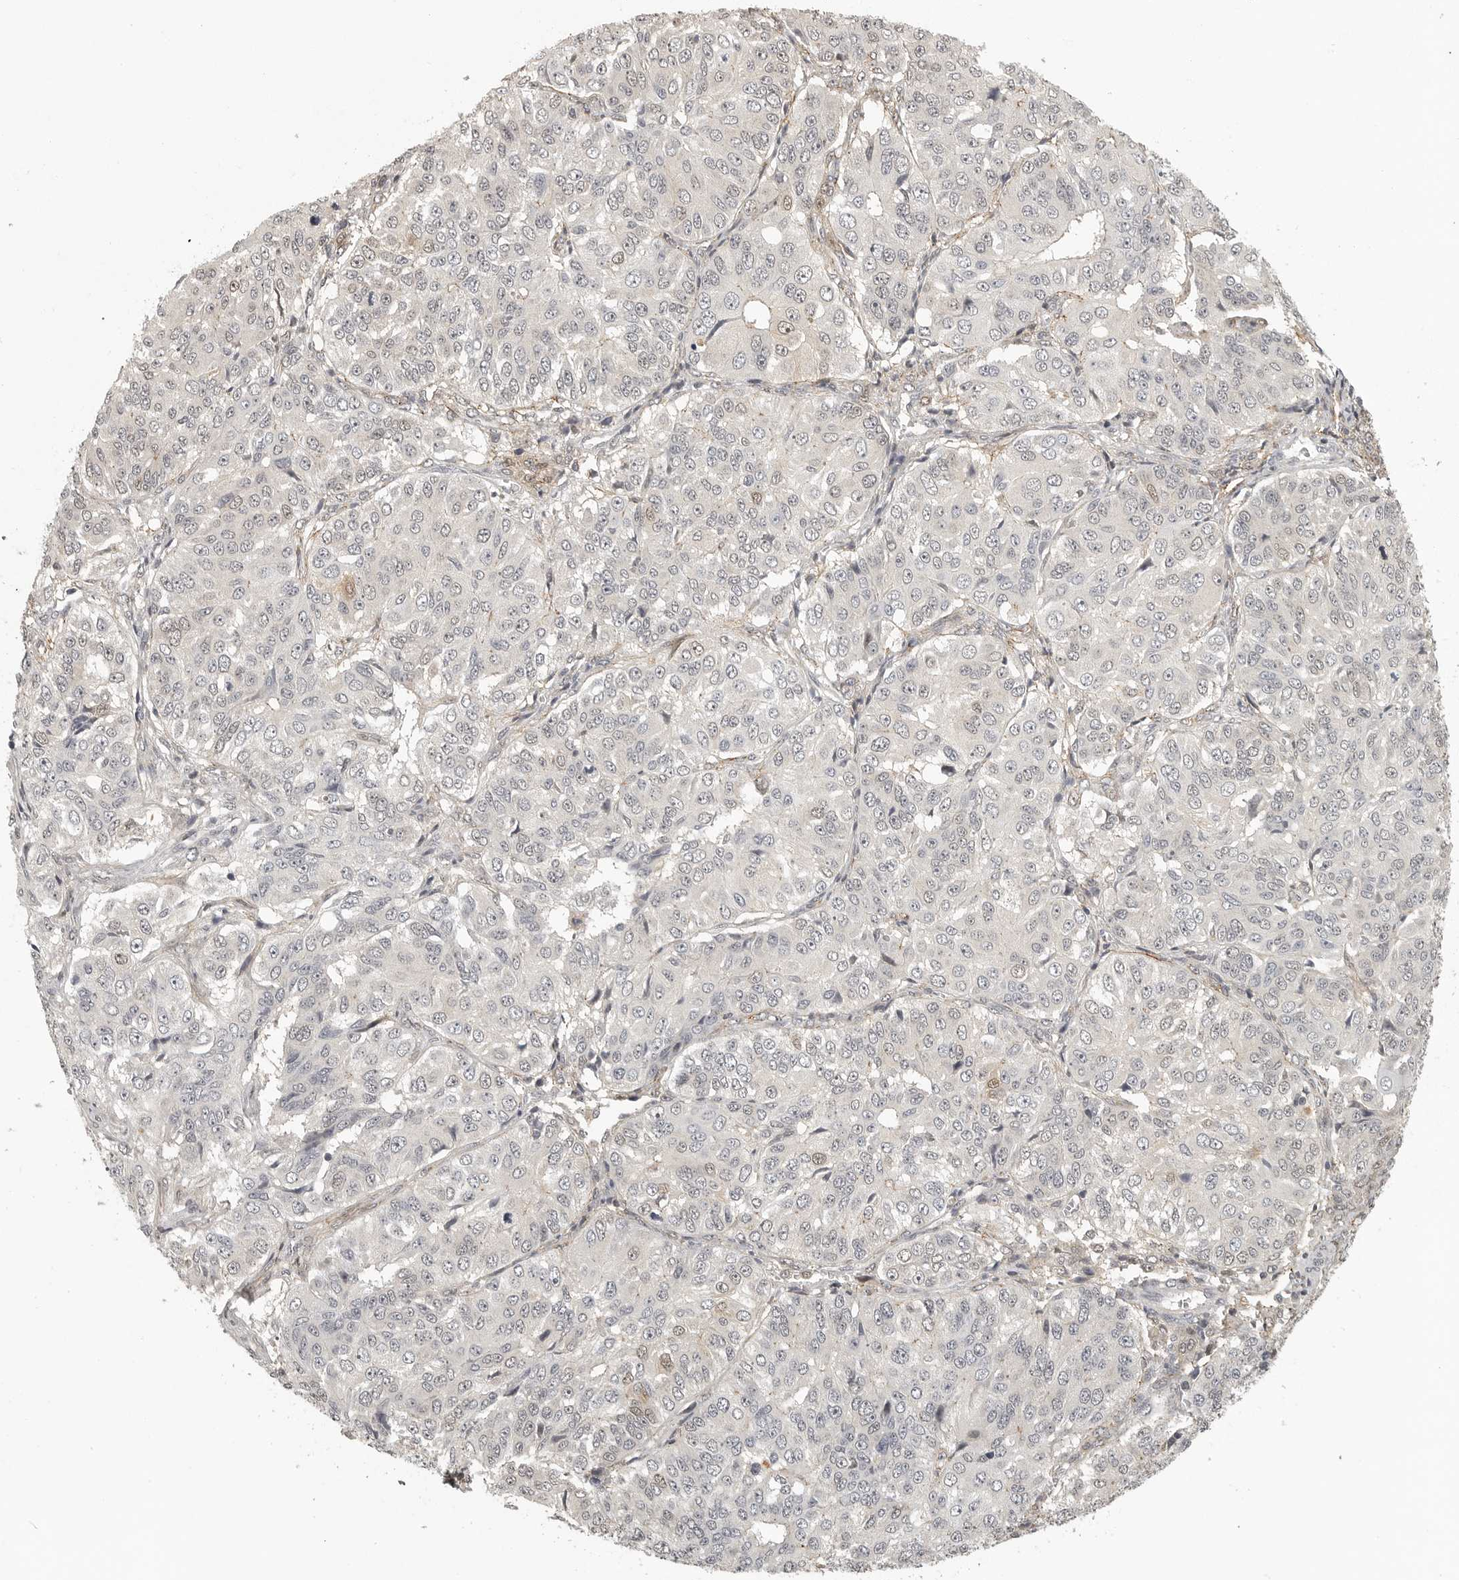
{"staining": {"intensity": "weak", "quantity": "<25%", "location": "nuclear"}, "tissue": "ovarian cancer", "cell_type": "Tumor cells", "image_type": "cancer", "snomed": [{"axis": "morphology", "description": "Carcinoma, endometroid"}, {"axis": "topography", "description": "Ovary"}], "caption": "Immunohistochemical staining of human ovarian endometroid carcinoma shows no significant expression in tumor cells.", "gene": "UROD", "patient": {"sex": "female", "age": 51}}